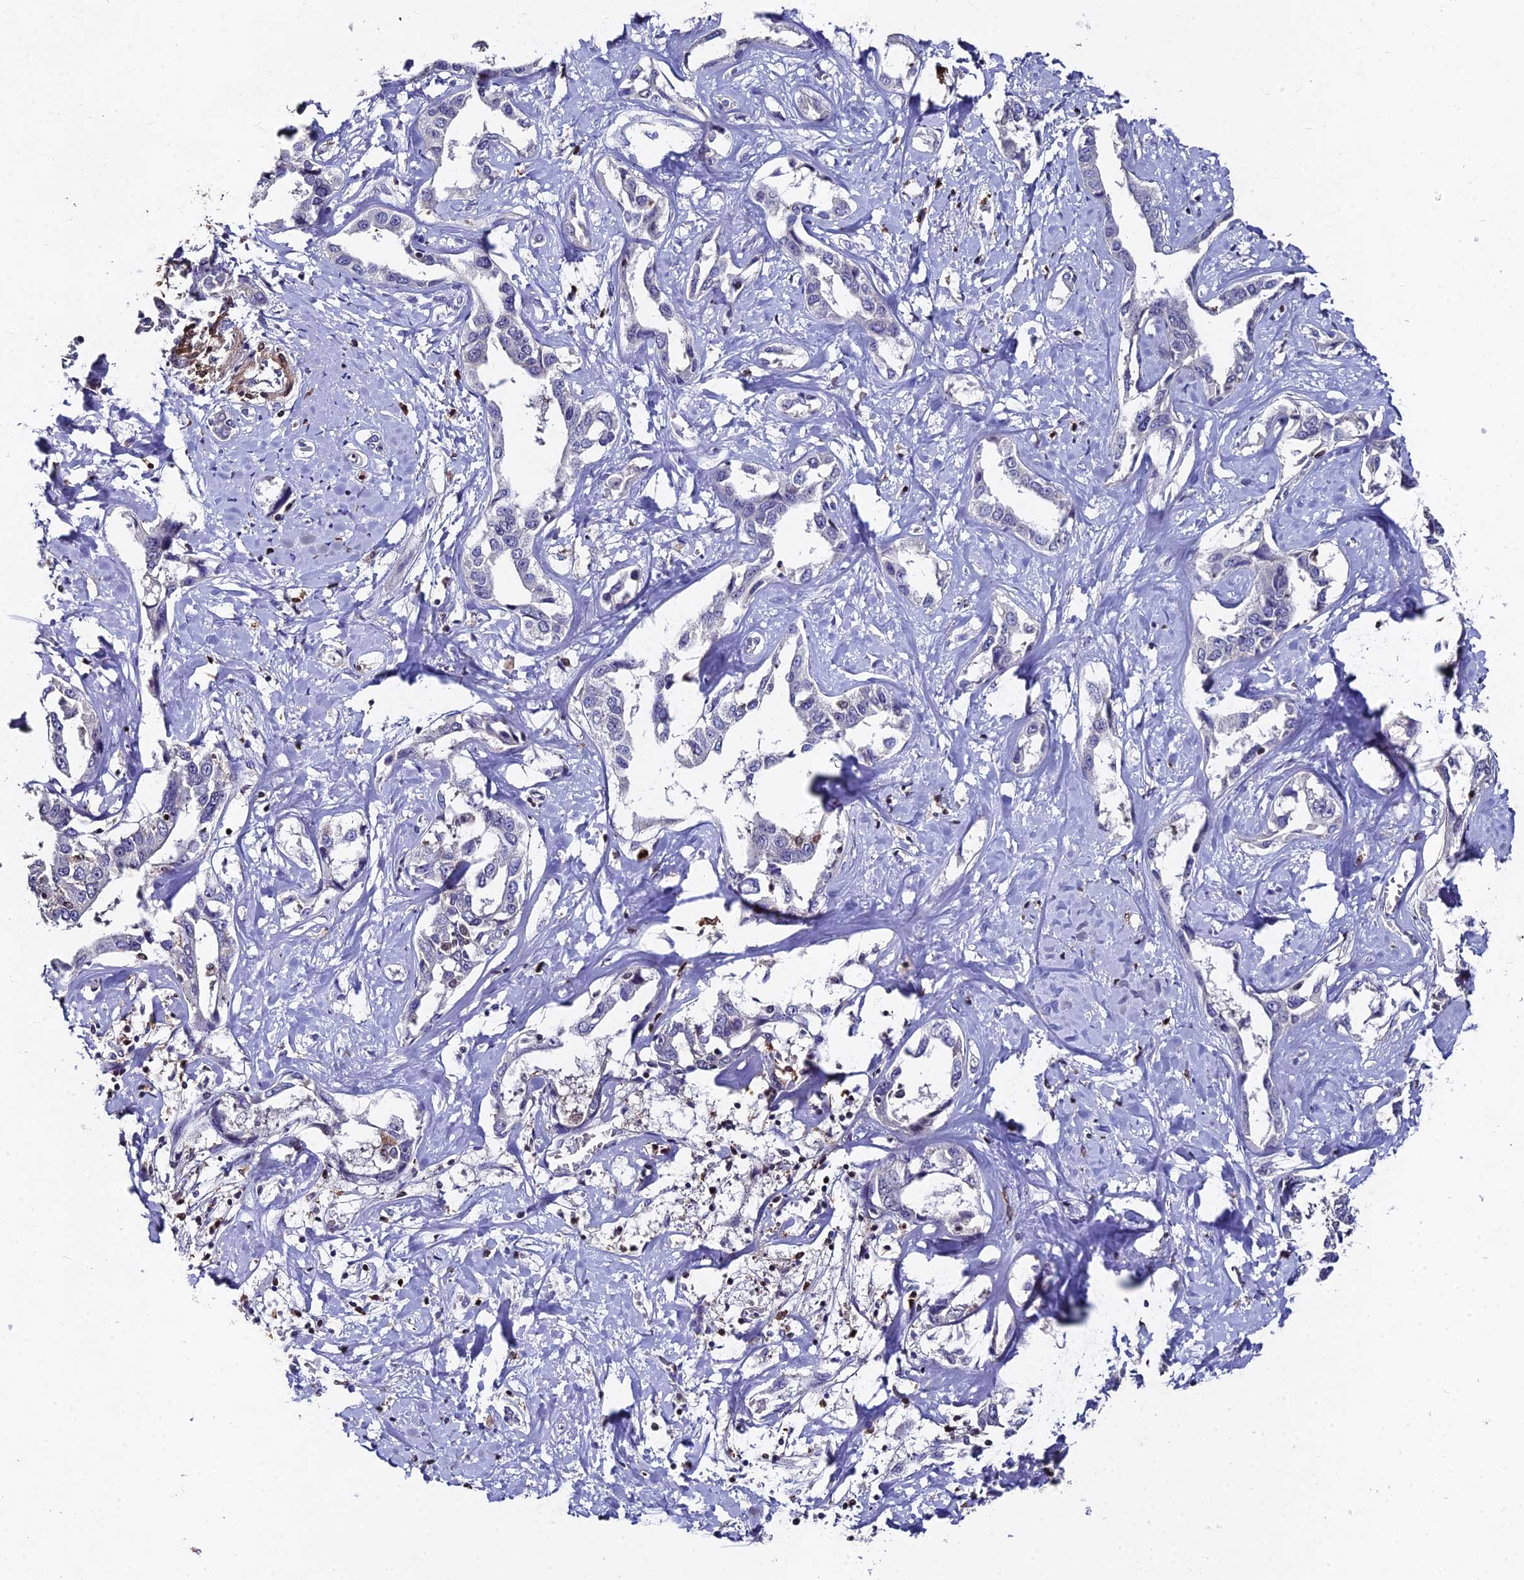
{"staining": {"intensity": "negative", "quantity": "none", "location": "none"}, "tissue": "liver cancer", "cell_type": "Tumor cells", "image_type": "cancer", "snomed": [{"axis": "morphology", "description": "Cholangiocarcinoma"}, {"axis": "topography", "description": "Liver"}], "caption": "Tumor cells show no significant protein positivity in cholangiocarcinoma (liver).", "gene": "GALK2", "patient": {"sex": "male", "age": 59}}